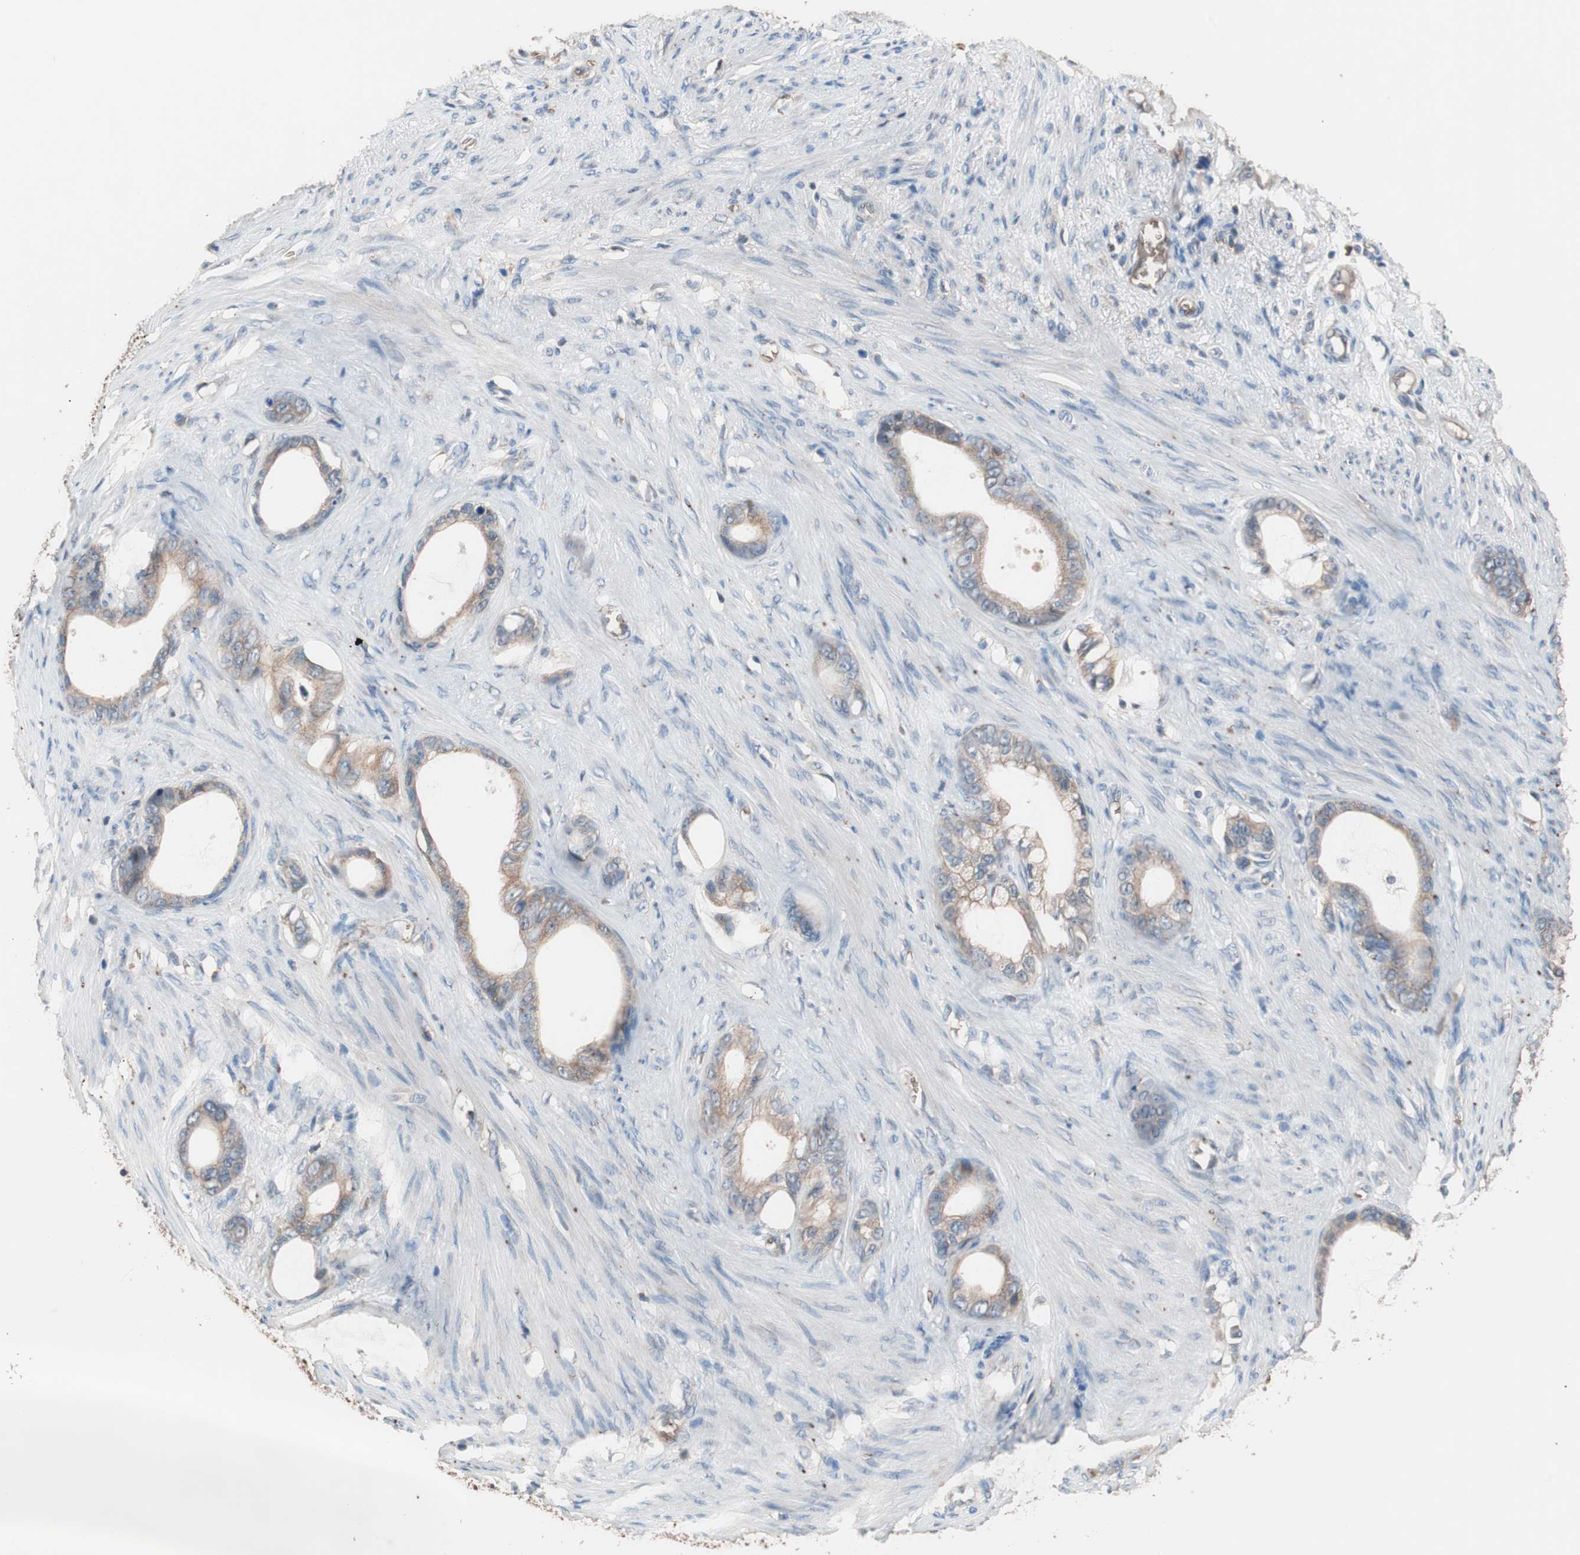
{"staining": {"intensity": "moderate", "quantity": ">75%", "location": "cytoplasmic/membranous"}, "tissue": "stomach cancer", "cell_type": "Tumor cells", "image_type": "cancer", "snomed": [{"axis": "morphology", "description": "Adenocarcinoma, NOS"}, {"axis": "topography", "description": "Stomach"}], "caption": "Immunohistochemistry (IHC) of stomach cancer (adenocarcinoma) exhibits medium levels of moderate cytoplasmic/membranous expression in approximately >75% of tumor cells.", "gene": "GLYCTK", "patient": {"sex": "female", "age": 75}}